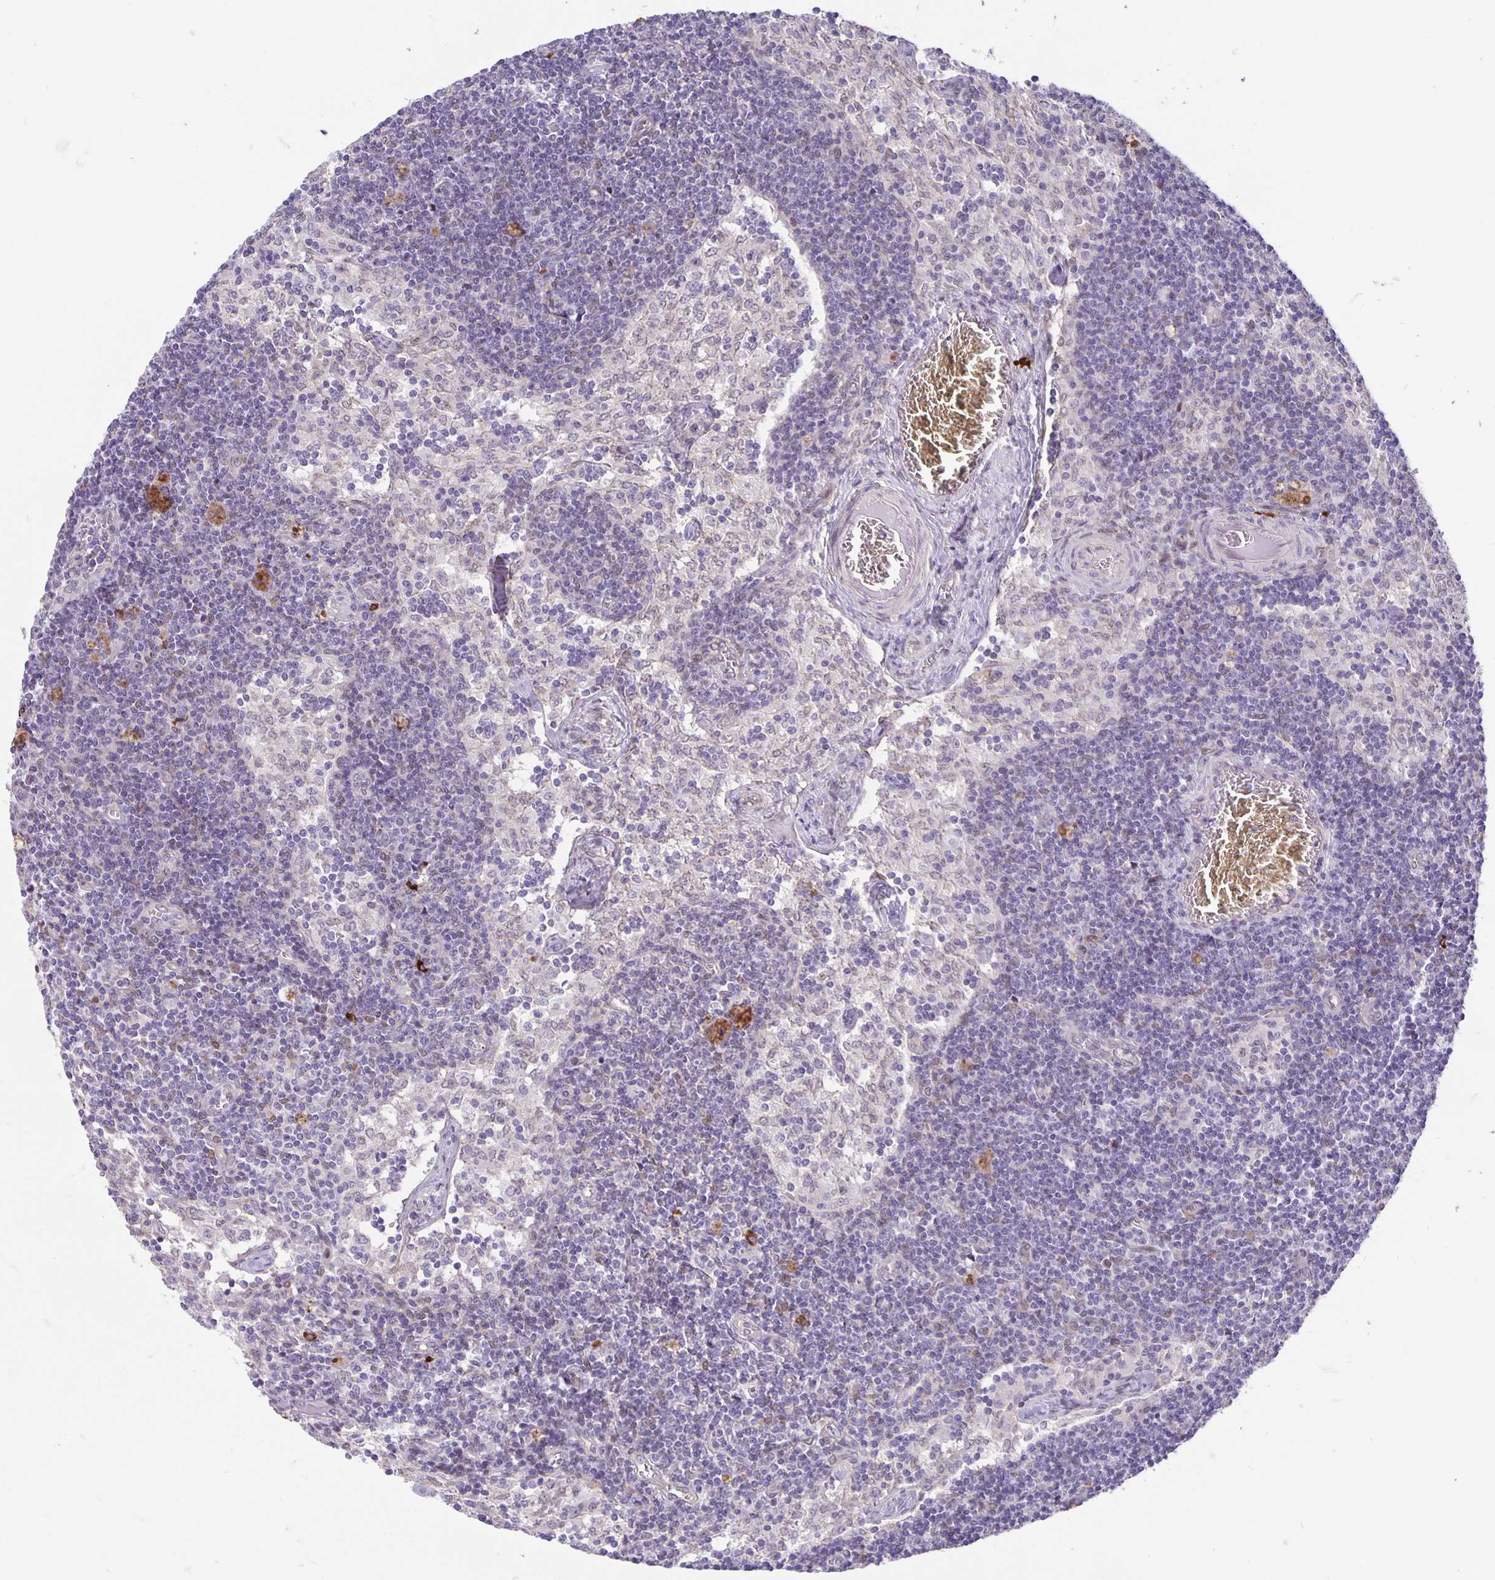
{"staining": {"intensity": "negative", "quantity": "none", "location": "none"}, "tissue": "lymph node", "cell_type": "Non-germinal center cells", "image_type": "normal", "snomed": [{"axis": "morphology", "description": "Normal tissue, NOS"}, {"axis": "topography", "description": "Lymph node"}], "caption": "The photomicrograph shows no significant staining in non-germinal center cells of lymph node.", "gene": "TAX1BP3", "patient": {"sex": "female", "age": 31}}